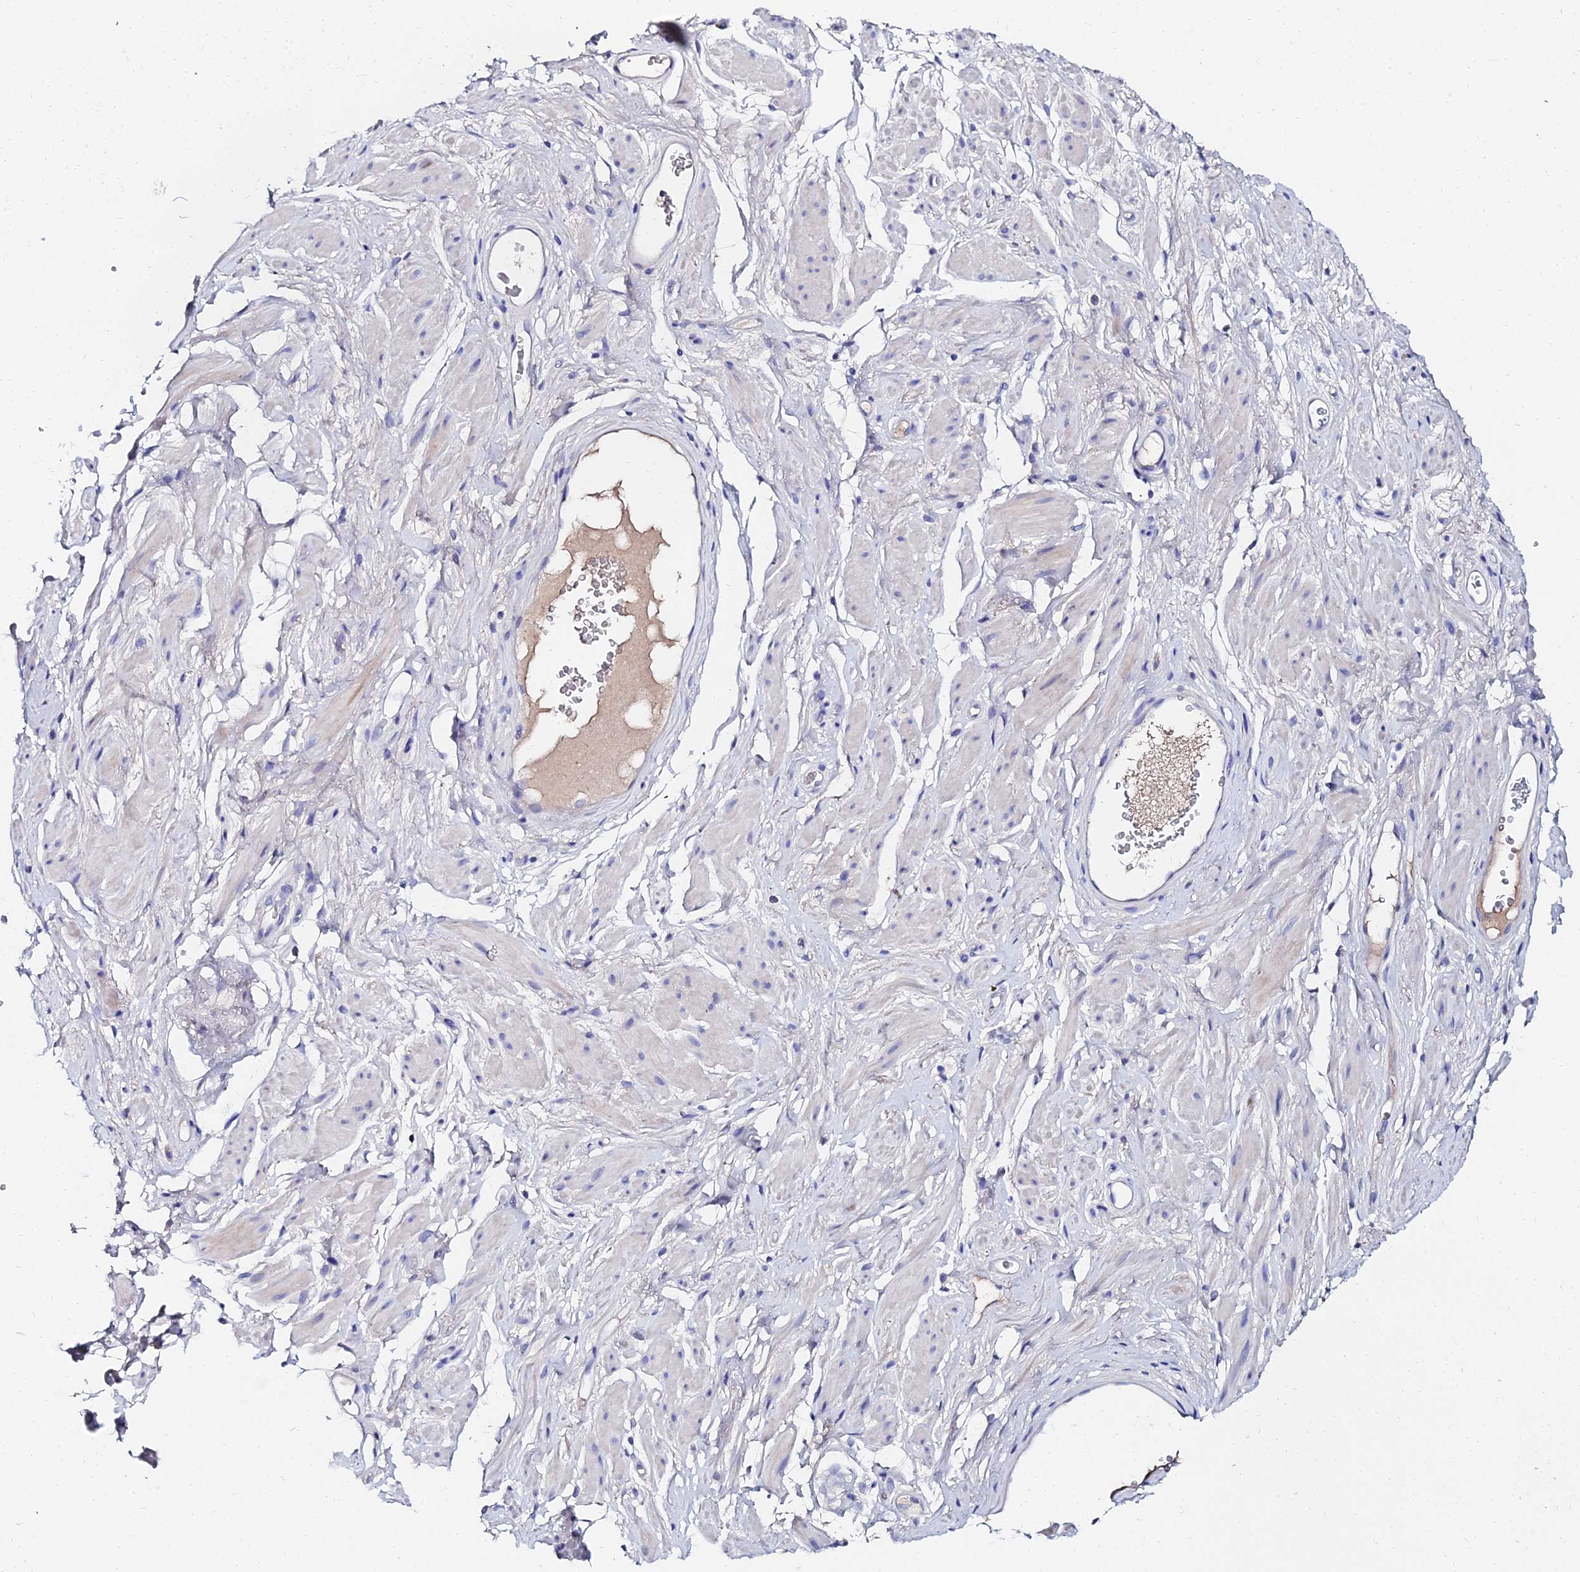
{"staining": {"intensity": "negative", "quantity": "none", "location": "none"}, "tissue": "soft tissue", "cell_type": "Chondrocytes", "image_type": "normal", "snomed": [{"axis": "morphology", "description": "Normal tissue, NOS"}, {"axis": "morphology", "description": "Adenocarcinoma, NOS"}, {"axis": "topography", "description": "Rectum"}, {"axis": "topography", "description": "Vagina"}, {"axis": "topography", "description": "Peripheral nerve tissue"}], "caption": "Immunohistochemistry photomicrograph of benign soft tissue: soft tissue stained with DAB reveals no significant protein positivity in chondrocytes.", "gene": "KRT17", "patient": {"sex": "female", "age": 71}}